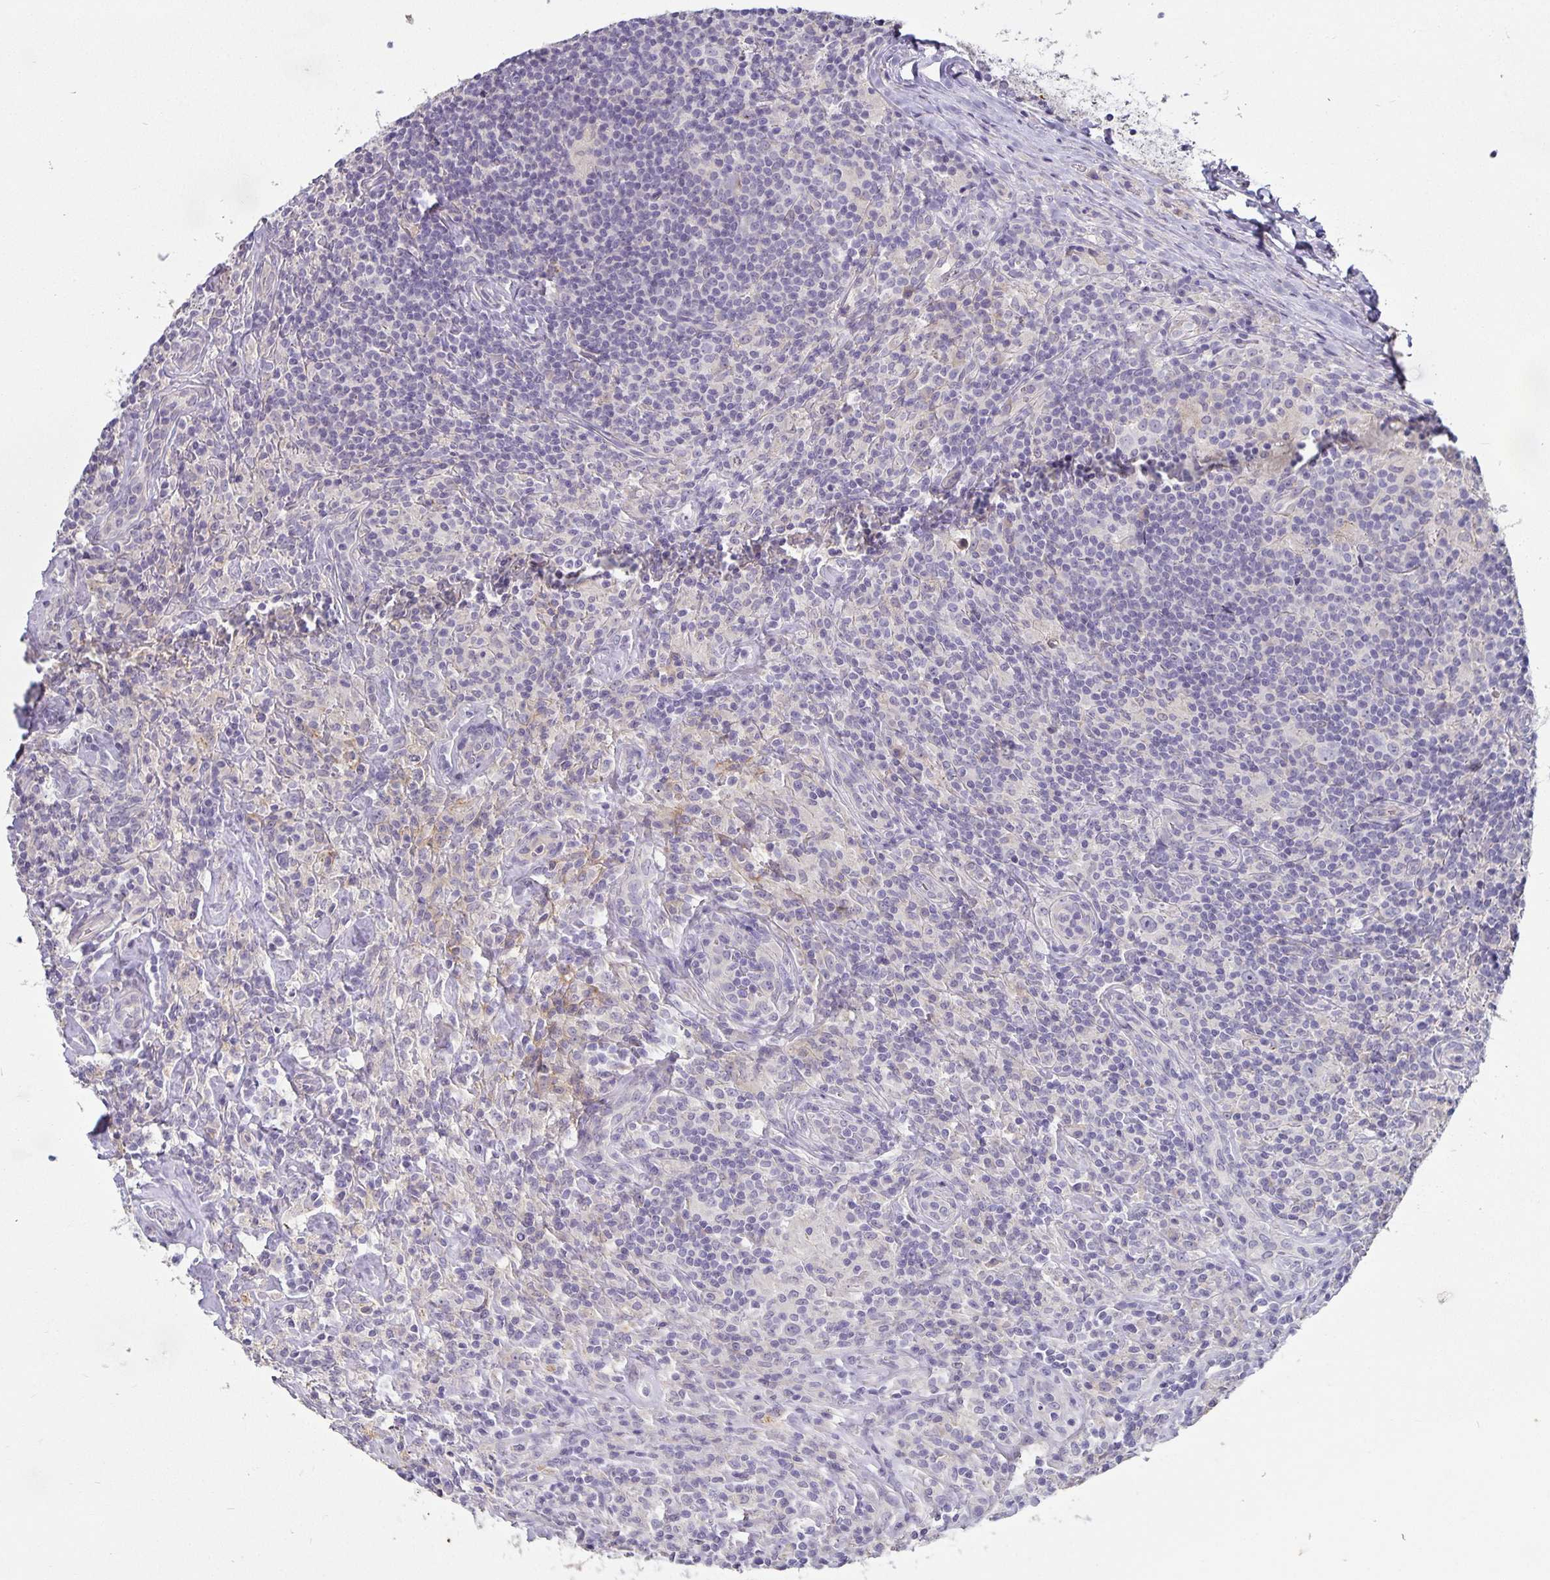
{"staining": {"intensity": "negative", "quantity": "none", "location": "none"}, "tissue": "lymphoma", "cell_type": "Tumor cells", "image_type": "cancer", "snomed": [{"axis": "morphology", "description": "Hodgkin's disease, NOS"}, {"axis": "morphology", "description": "Hodgkin's lymphoma, nodular sclerosis"}, {"axis": "topography", "description": "Lymph node"}], "caption": "A high-resolution micrograph shows IHC staining of lymphoma, which demonstrates no significant expression in tumor cells.", "gene": "CA12", "patient": {"sex": "female", "age": 10}}